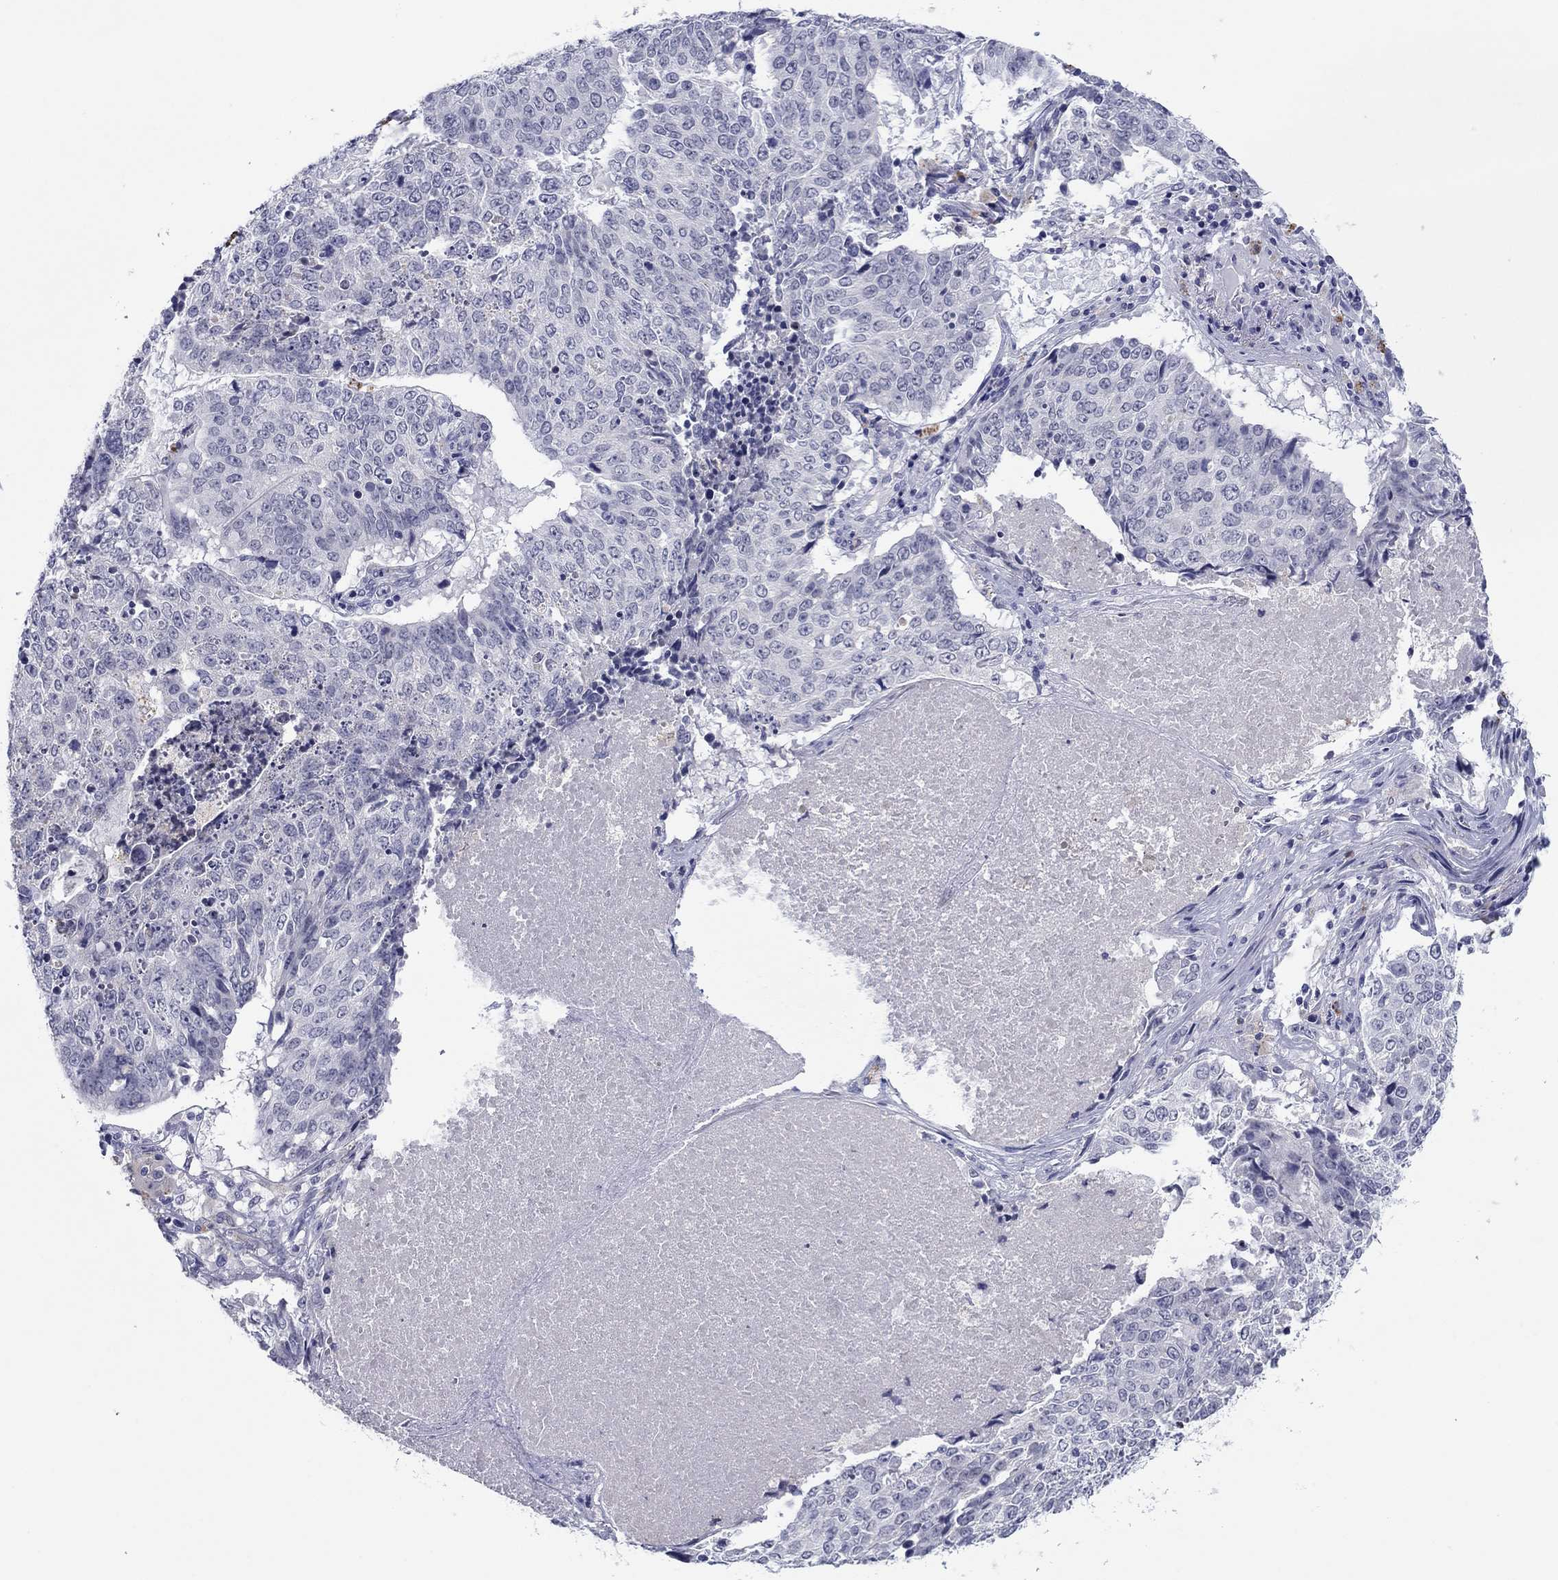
{"staining": {"intensity": "negative", "quantity": "none", "location": "none"}, "tissue": "lung cancer", "cell_type": "Tumor cells", "image_type": "cancer", "snomed": [{"axis": "morphology", "description": "Normal tissue, NOS"}, {"axis": "morphology", "description": "Squamous cell carcinoma, NOS"}, {"axis": "topography", "description": "Bronchus"}, {"axis": "topography", "description": "Lung"}], "caption": "There is no significant staining in tumor cells of squamous cell carcinoma (lung).", "gene": "TCFL5", "patient": {"sex": "male", "age": 64}}